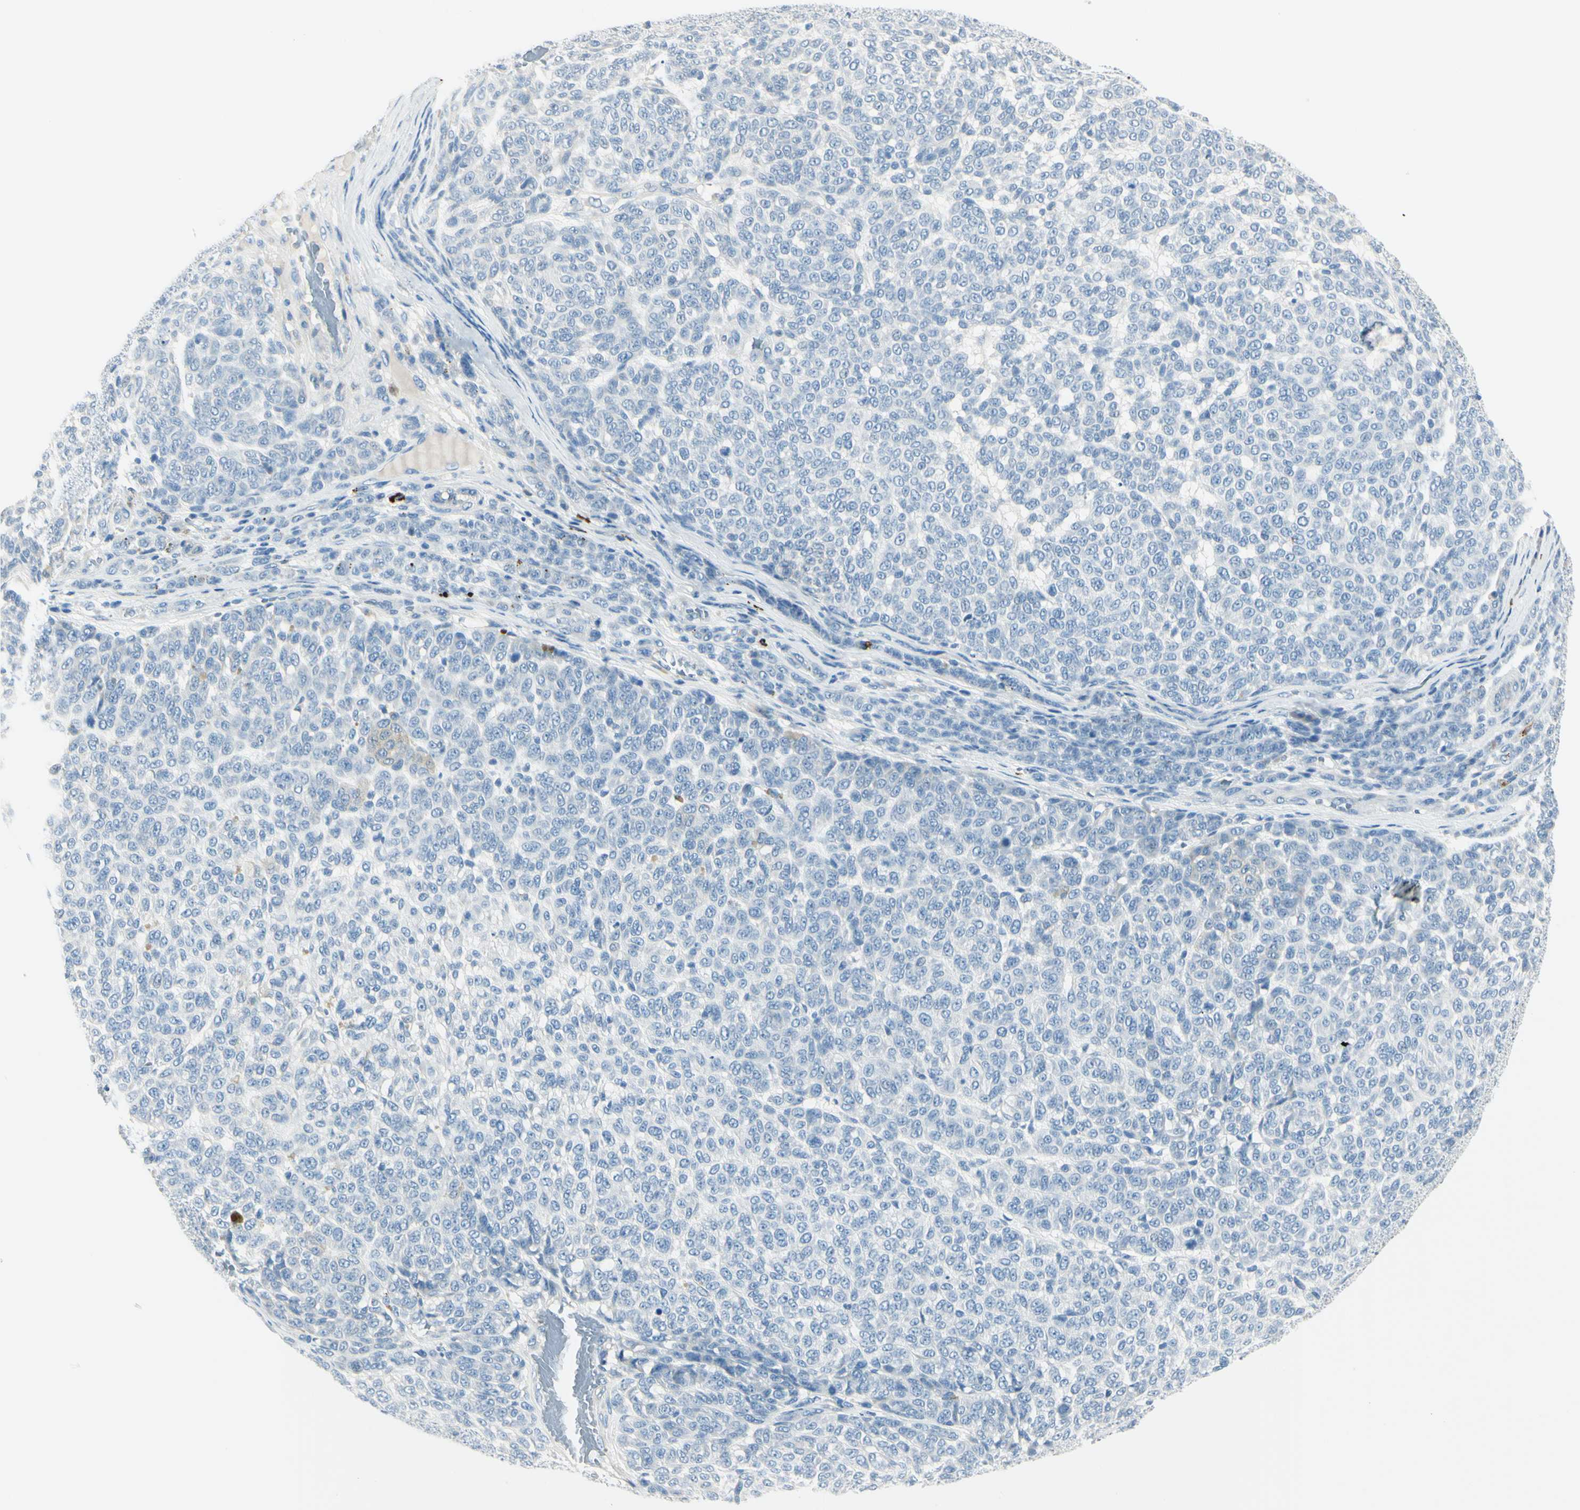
{"staining": {"intensity": "negative", "quantity": "none", "location": "none"}, "tissue": "melanoma", "cell_type": "Tumor cells", "image_type": "cancer", "snomed": [{"axis": "morphology", "description": "Malignant melanoma, NOS"}, {"axis": "topography", "description": "Skin"}], "caption": "Tumor cells are negative for brown protein staining in malignant melanoma.", "gene": "DLG4", "patient": {"sex": "male", "age": 59}}